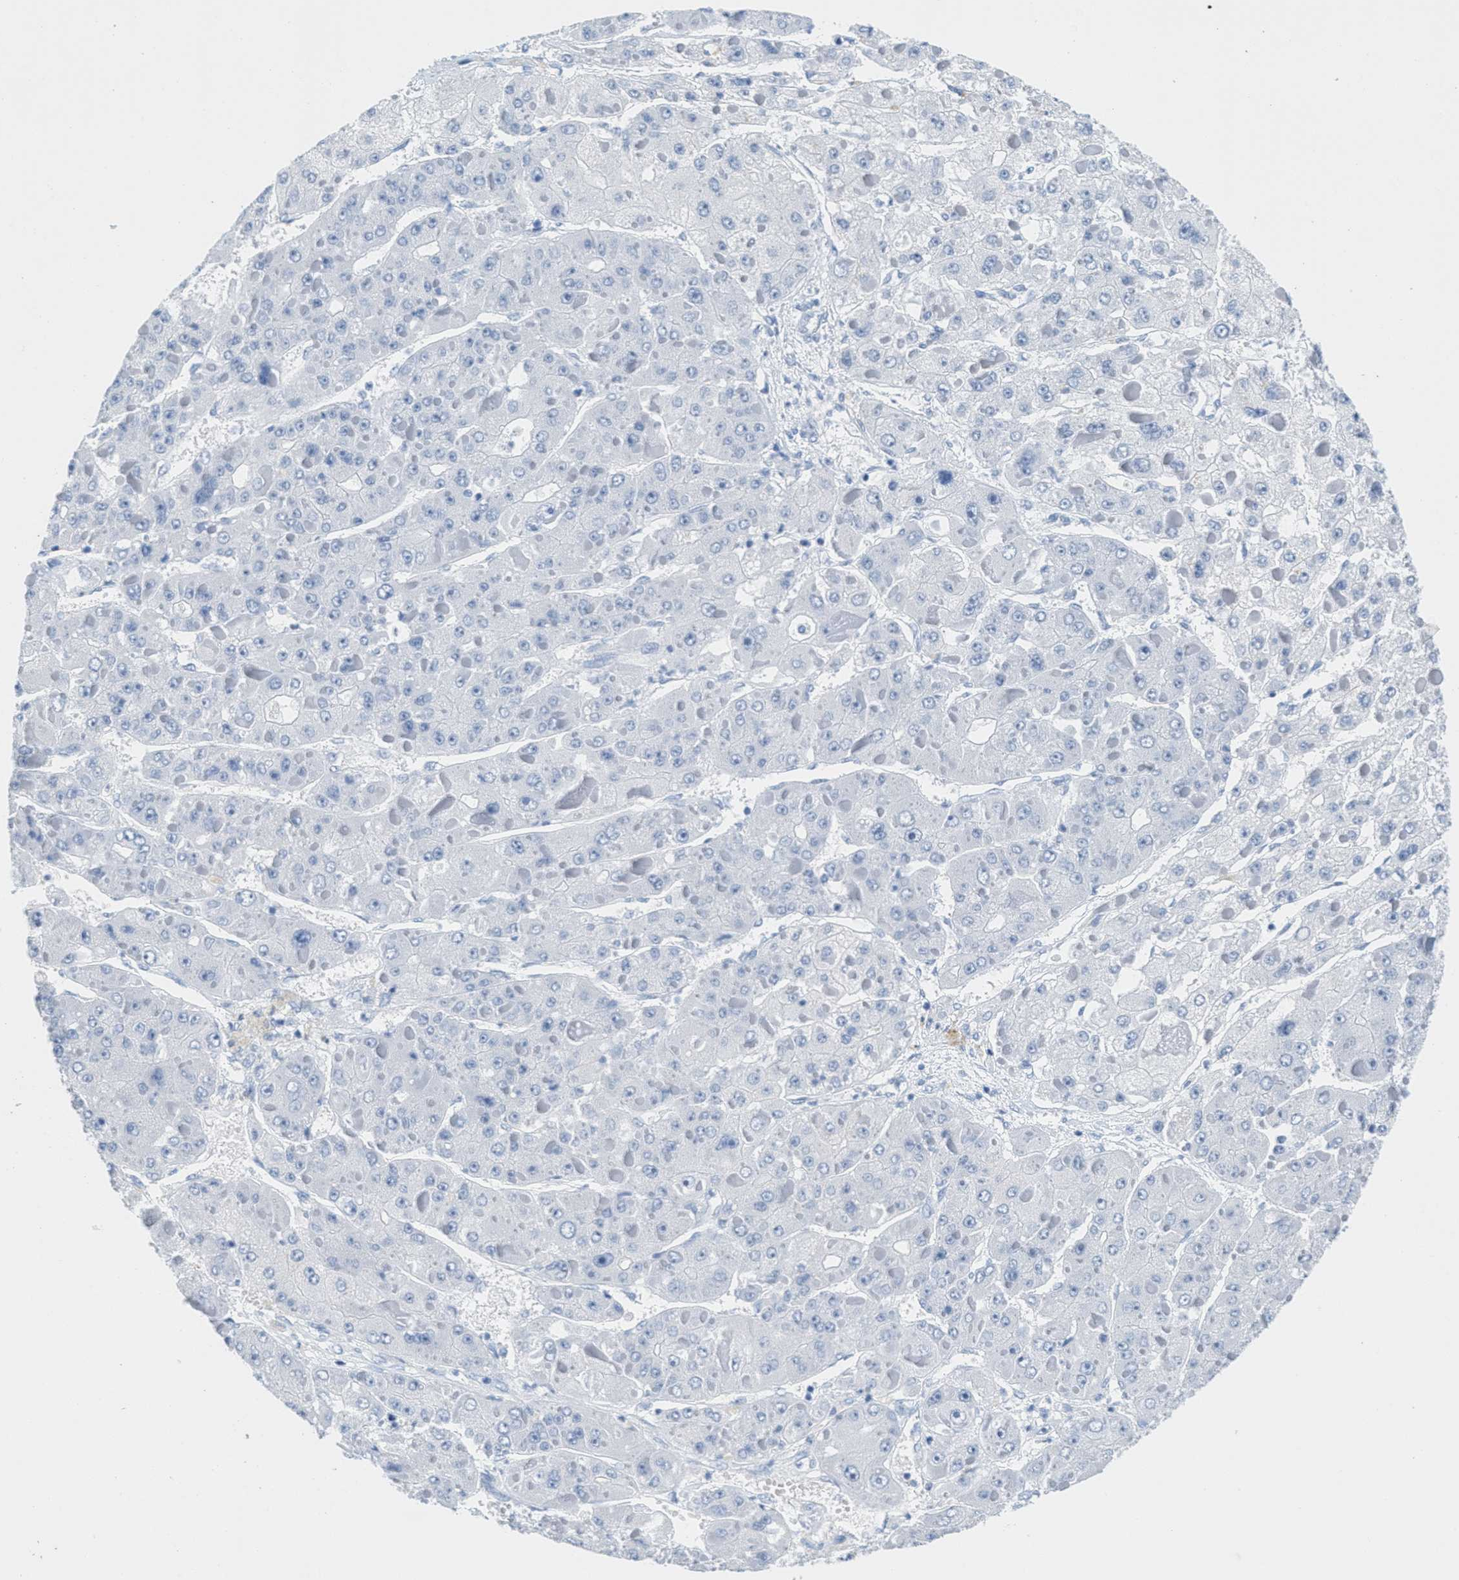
{"staining": {"intensity": "negative", "quantity": "none", "location": "none"}, "tissue": "liver cancer", "cell_type": "Tumor cells", "image_type": "cancer", "snomed": [{"axis": "morphology", "description": "Carcinoma, Hepatocellular, NOS"}, {"axis": "topography", "description": "Liver"}], "caption": "Liver hepatocellular carcinoma stained for a protein using immunohistochemistry (IHC) reveals no positivity tumor cells.", "gene": "GPM6A", "patient": {"sex": "female", "age": 73}}